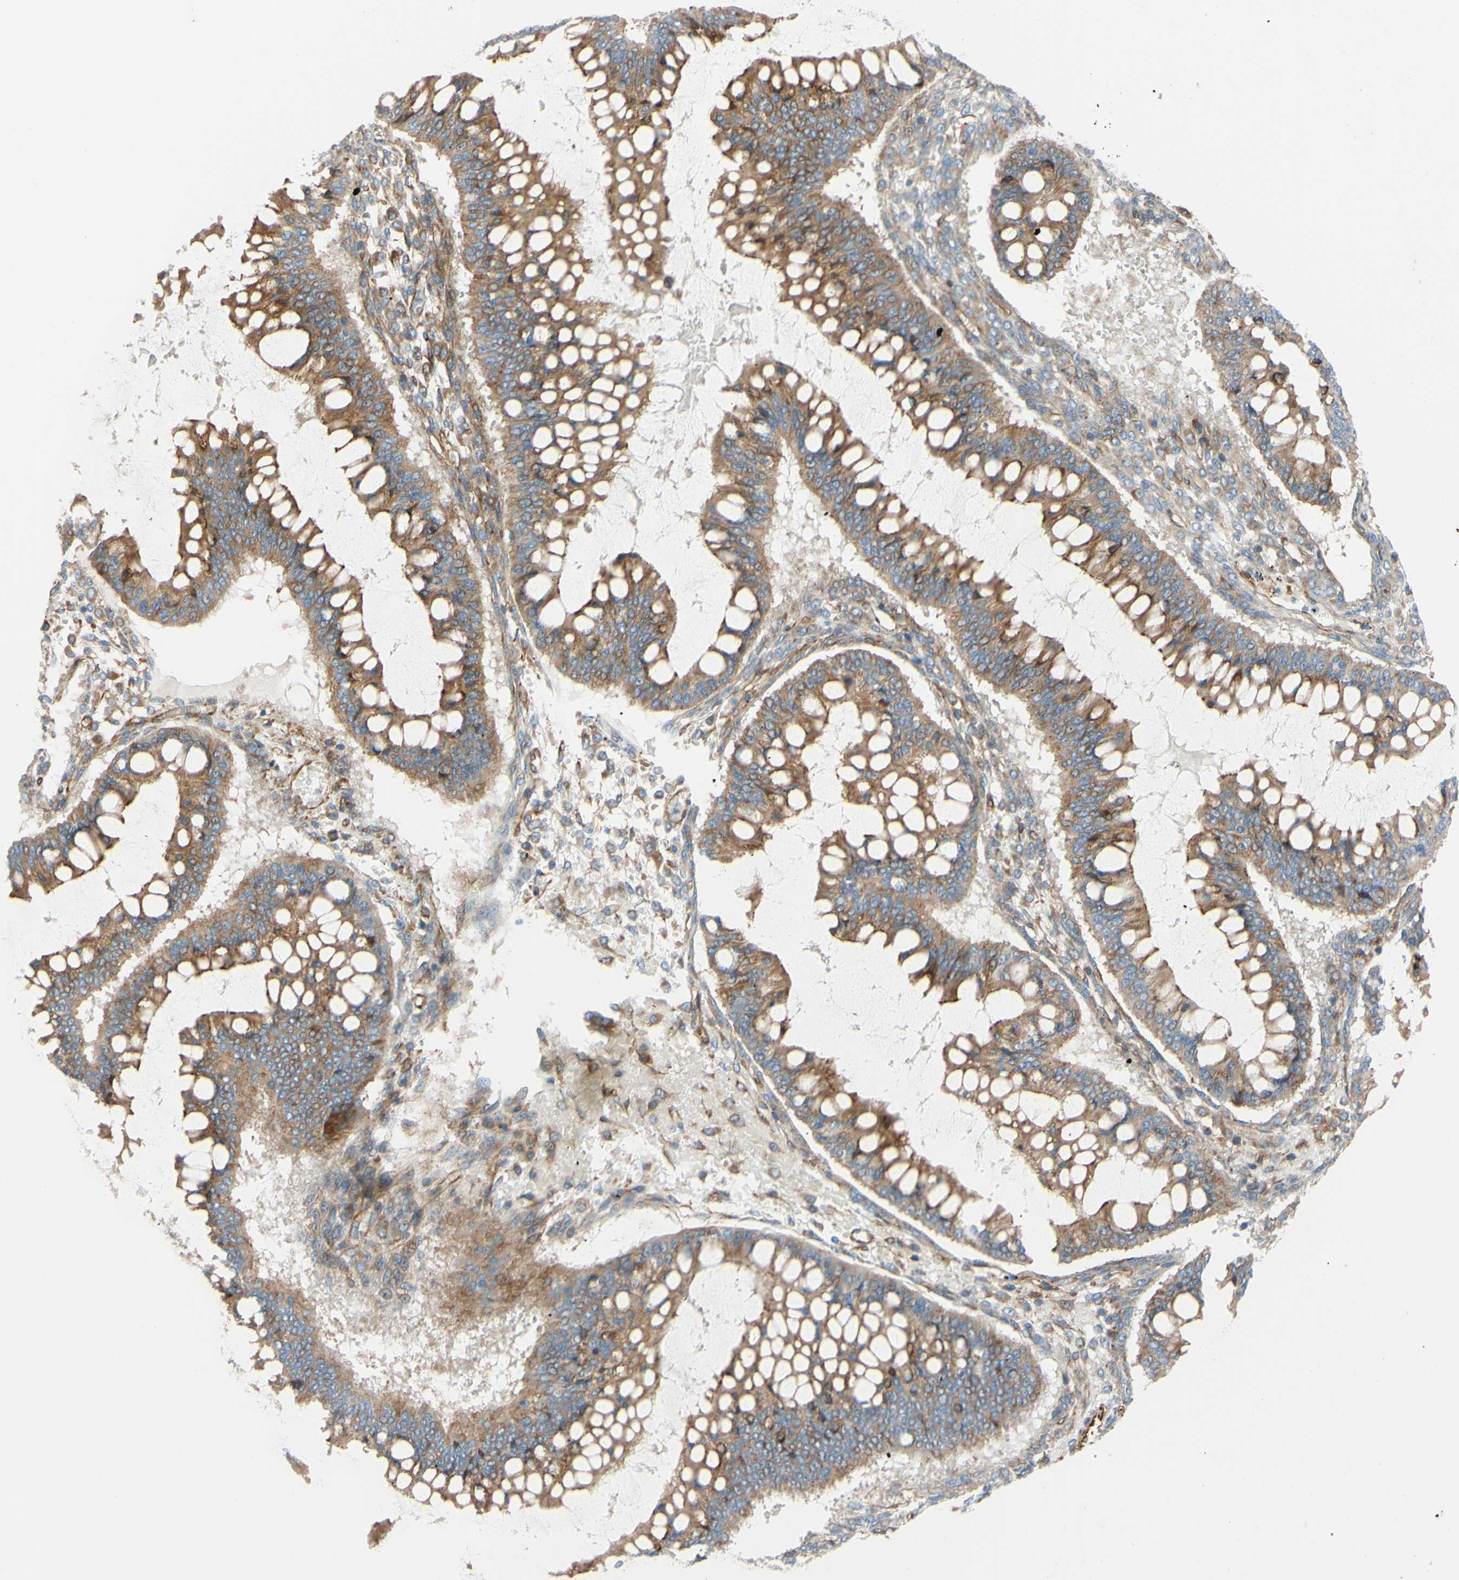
{"staining": {"intensity": "moderate", "quantity": ">75%", "location": "cytoplasmic/membranous"}, "tissue": "ovarian cancer", "cell_type": "Tumor cells", "image_type": "cancer", "snomed": [{"axis": "morphology", "description": "Cystadenocarcinoma, mucinous, NOS"}, {"axis": "topography", "description": "Ovary"}], "caption": "Immunohistochemical staining of human mucinous cystadenocarcinoma (ovarian) demonstrates medium levels of moderate cytoplasmic/membranous expression in approximately >75% of tumor cells.", "gene": "C1orf43", "patient": {"sex": "female", "age": 73}}